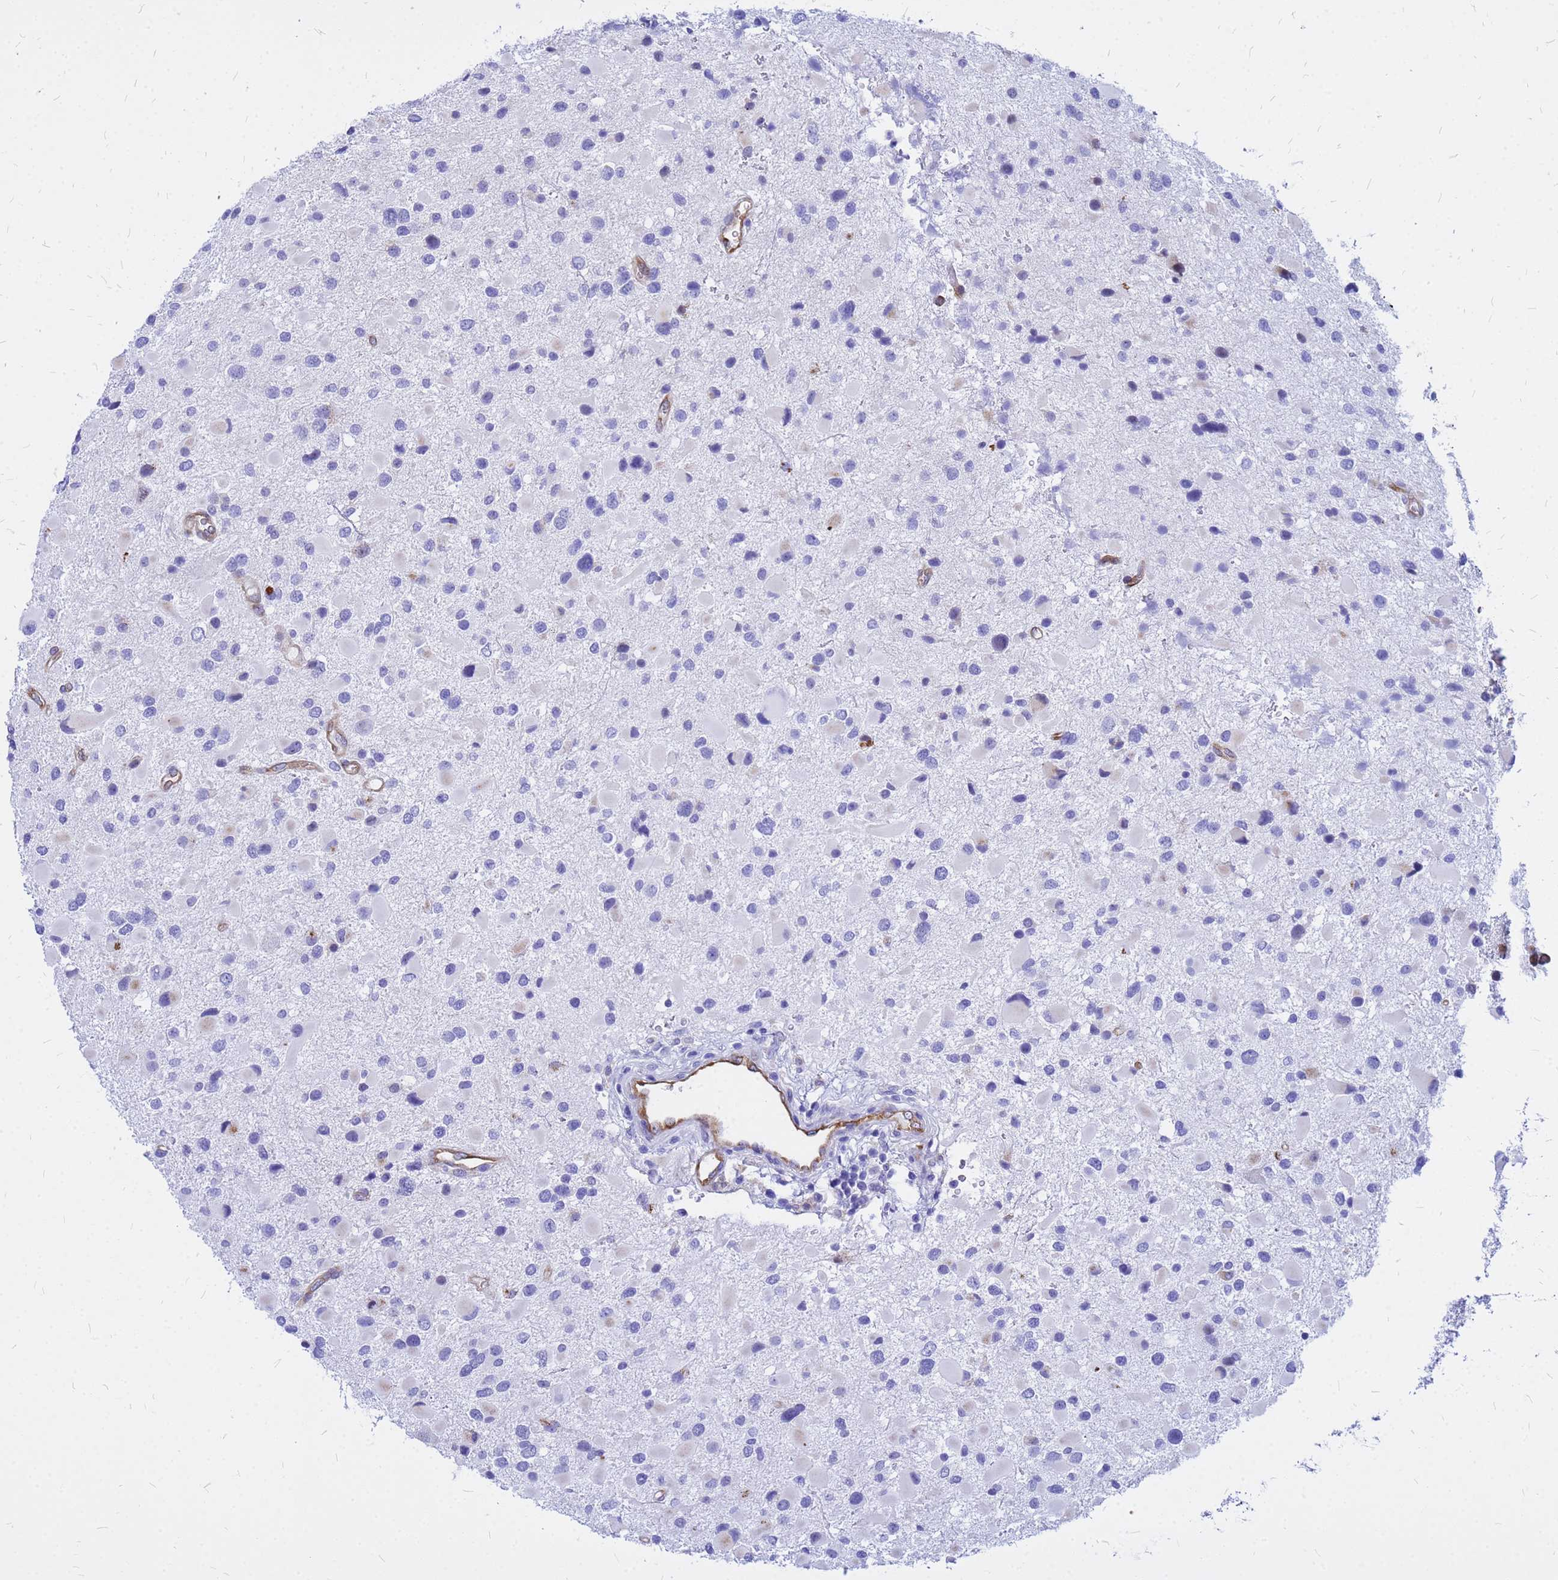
{"staining": {"intensity": "negative", "quantity": "none", "location": "none"}, "tissue": "glioma", "cell_type": "Tumor cells", "image_type": "cancer", "snomed": [{"axis": "morphology", "description": "Glioma, malignant, Low grade"}, {"axis": "topography", "description": "Brain"}], "caption": "A photomicrograph of human malignant low-grade glioma is negative for staining in tumor cells.", "gene": "NOSTRIN", "patient": {"sex": "female", "age": 32}}